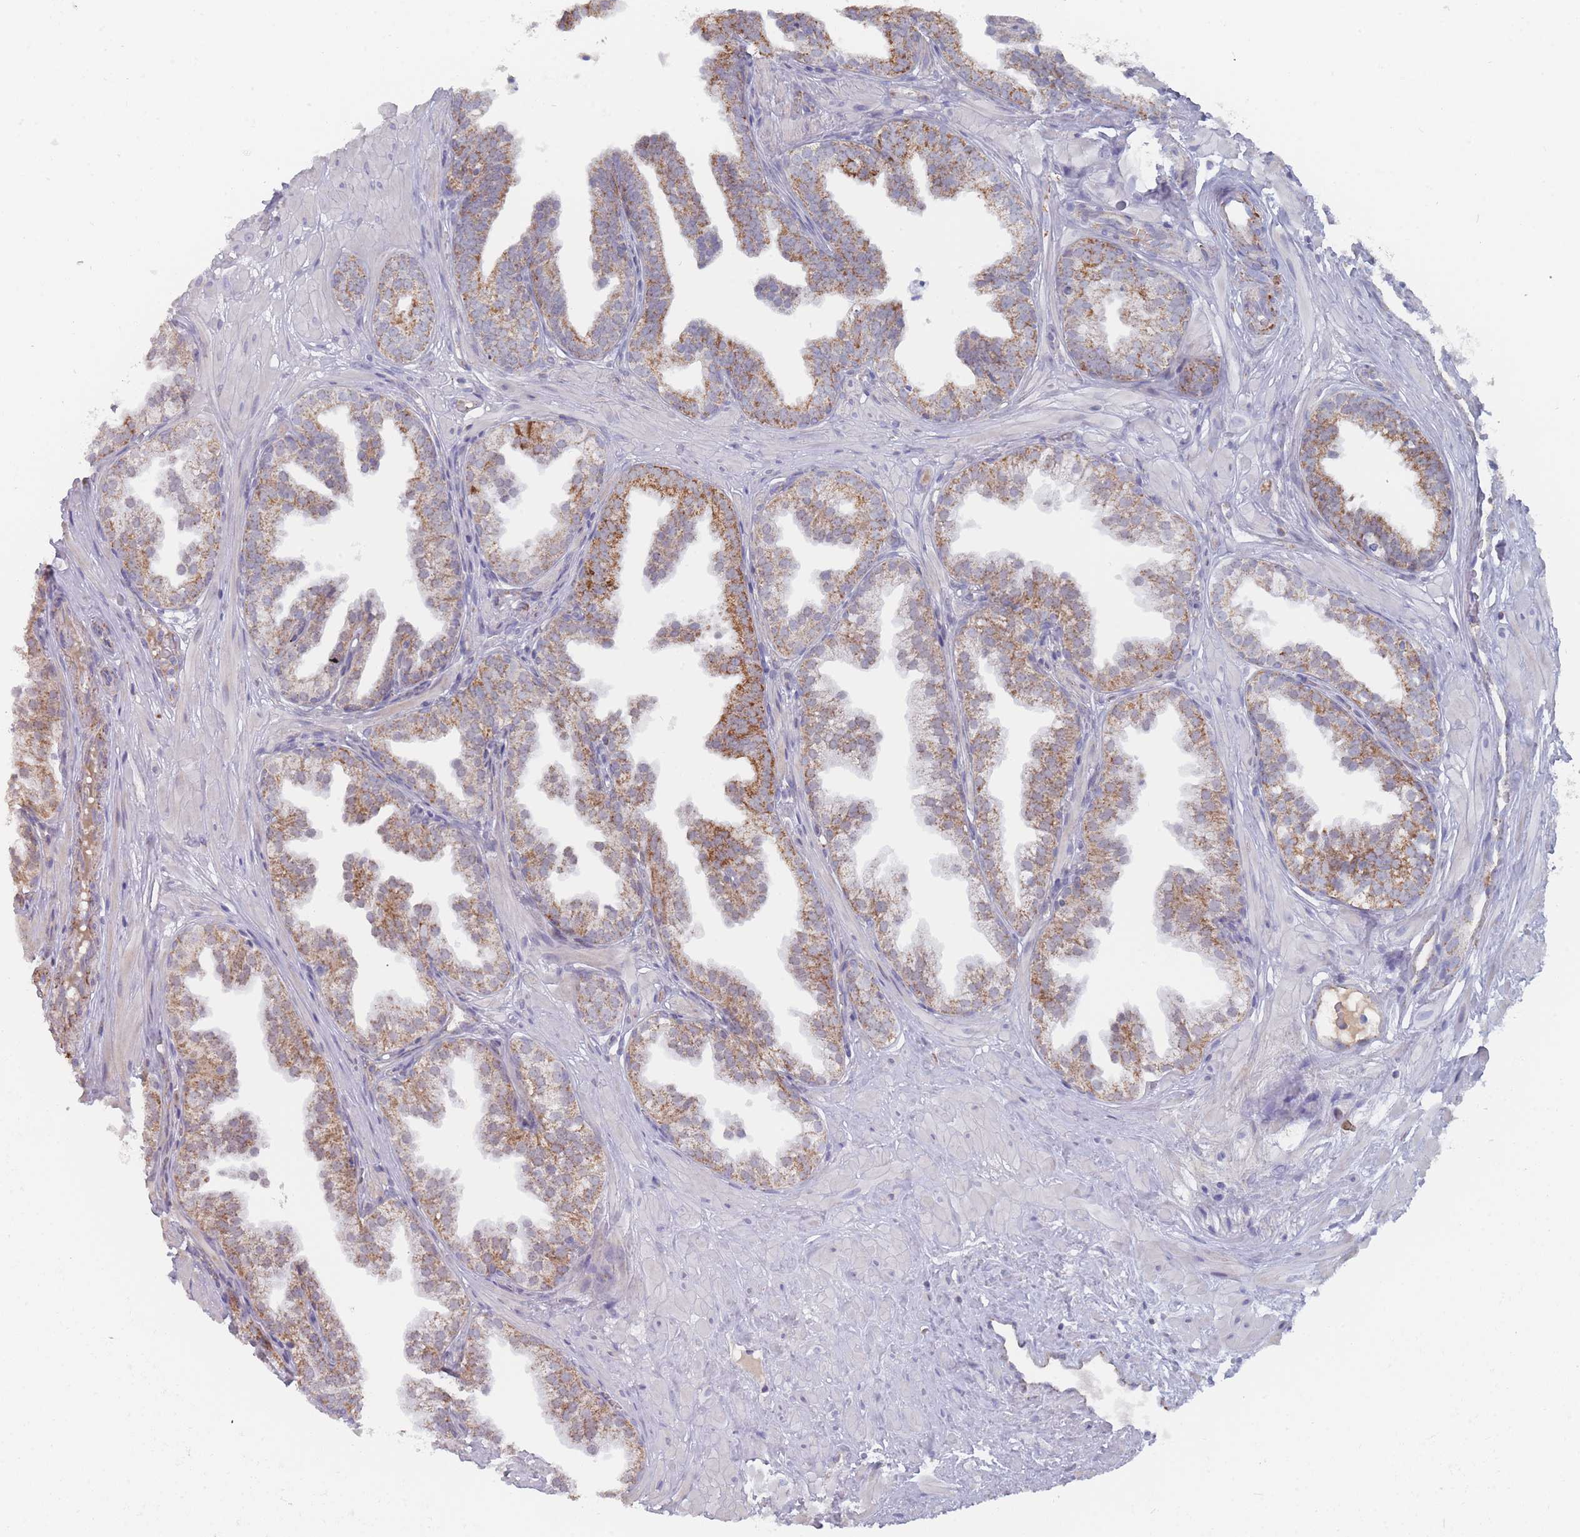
{"staining": {"intensity": "strong", "quantity": ">75%", "location": "cytoplasmic/membranous"}, "tissue": "prostate", "cell_type": "Glandular cells", "image_type": "normal", "snomed": [{"axis": "morphology", "description": "Normal tissue, NOS"}, {"axis": "topography", "description": "Prostate"}, {"axis": "topography", "description": "Peripheral nerve tissue"}], "caption": "The histopathology image exhibits immunohistochemical staining of normal prostate. There is strong cytoplasmic/membranous staining is seen in approximately >75% of glandular cells.", "gene": "TRARG1", "patient": {"sex": "male", "age": 55}}